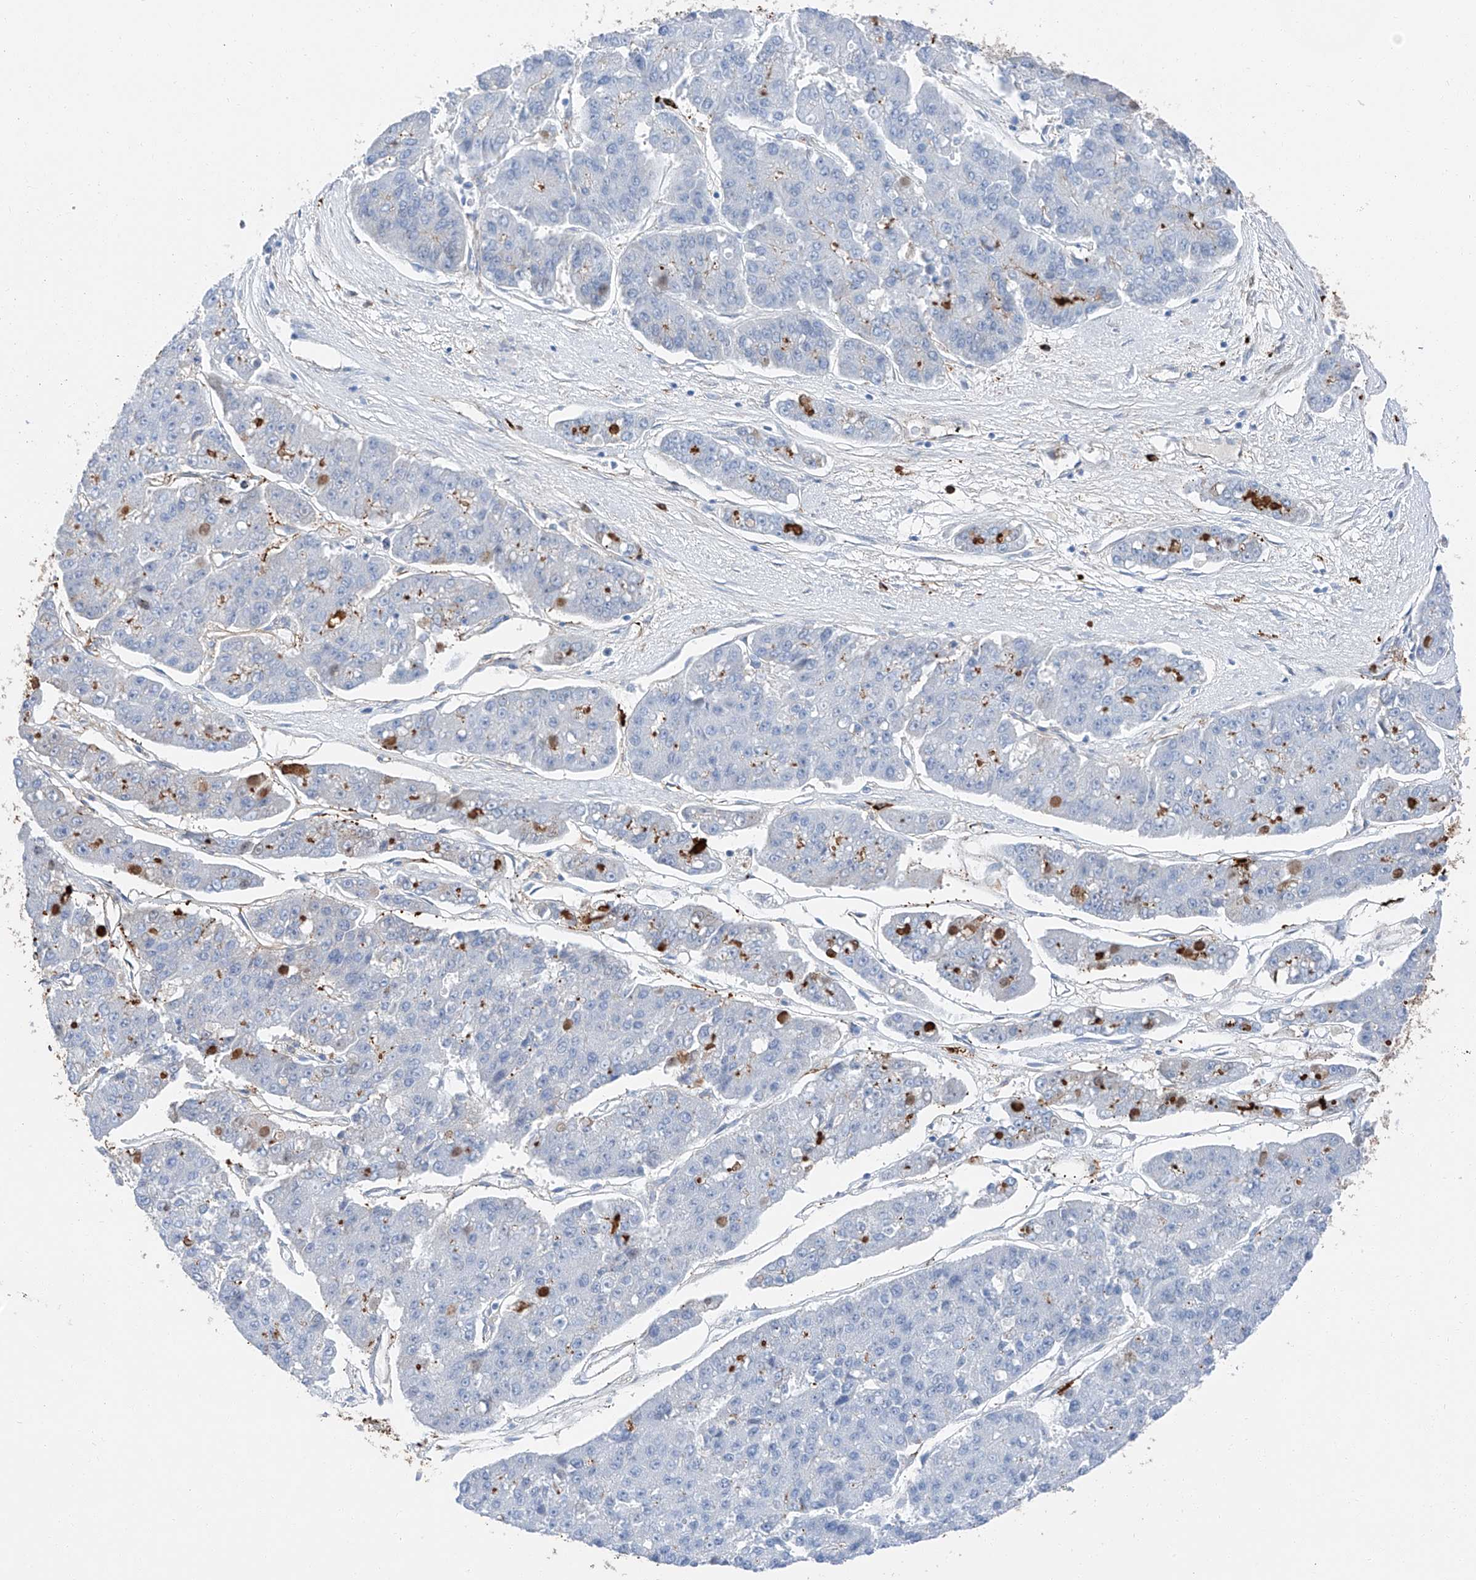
{"staining": {"intensity": "negative", "quantity": "none", "location": "none"}, "tissue": "pancreatic cancer", "cell_type": "Tumor cells", "image_type": "cancer", "snomed": [{"axis": "morphology", "description": "Adenocarcinoma, NOS"}, {"axis": "topography", "description": "Pancreas"}], "caption": "Immunohistochemistry (IHC) photomicrograph of pancreatic cancer (adenocarcinoma) stained for a protein (brown), which exhibits no expression in tumor cells. The staining was performed using DAB to visualize the protein expression in brown, while the nuclei were stained in blue with hematoxylin (Magnification: 20x).", "gene": "ZNF804A", "patient": {"sex": "male", "age": 50}}